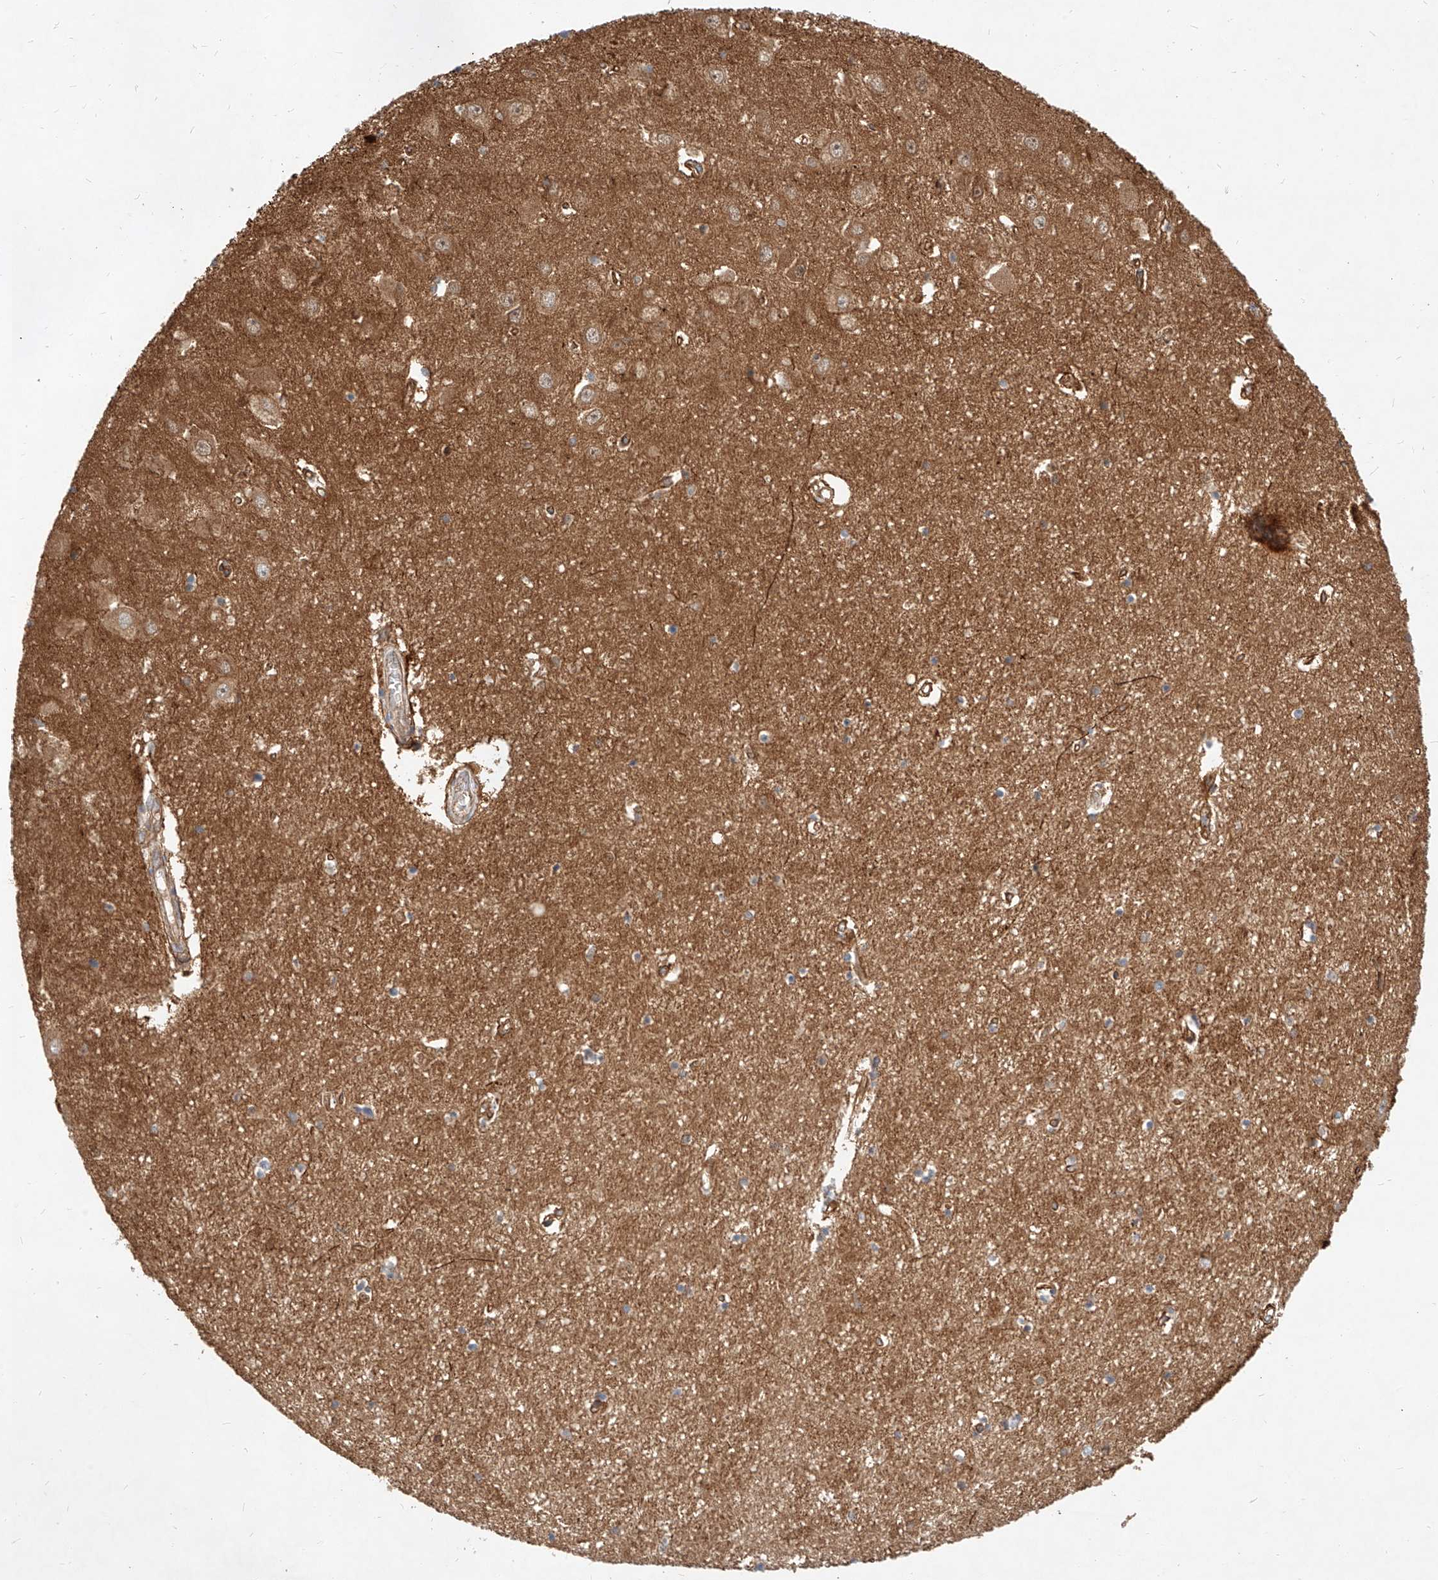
{"staining": {"intensity": "weak", "quantity": "25%-75%", "location": "cytoplasmic/membranous,nuclear"}, "tissue": "hippocampus", "cell_type": "Glial cells", "image_type": "normal", "snomed": [{"axis": "morphology", "description": "Normal tissue, NOS"}, {"axis": "topography", "description": "Hippocampus"}], "caption": "DAB (3,3'-diaminobenzidine) immunohistochemical staining of unremarkable human hippocampus demonstrates weak cytoplasmic/membranous,nuclear protein staining in approximately 25%-75% of glial cells. Using DAB (3,3'-diaminobenzidine) (brown) and hematoxylin (blue) stains, captured at high magnification using brightfield microscopy.", "gene": "NFAM1", "patient": {"sex": "female", "age": 64}}